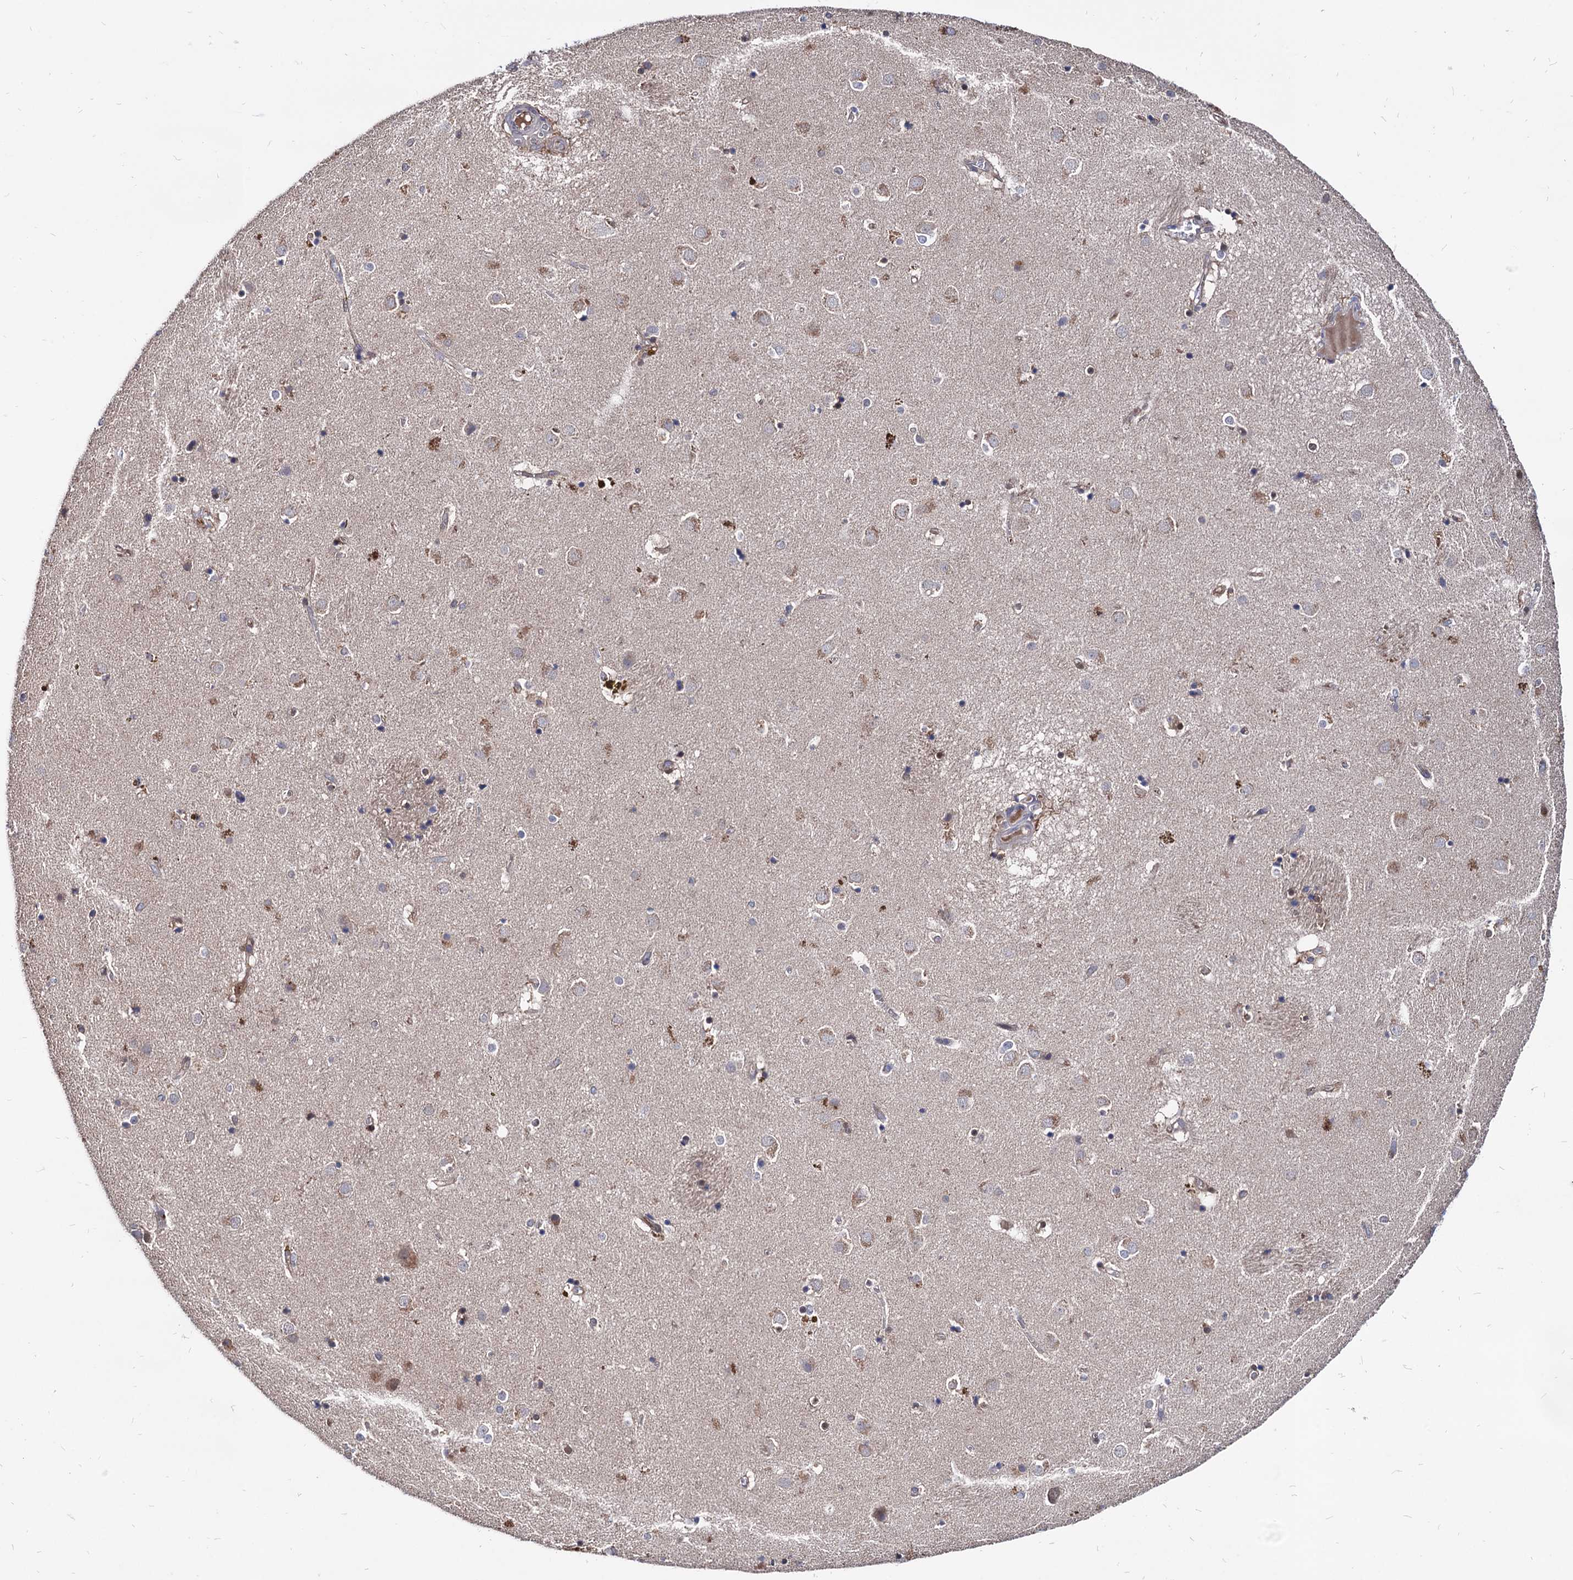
{"staining": {"intensity": "negative", "quantity": "none", "location": "none"}, "tissue": "caudate", "cell_type": "Glial cells", "image_type": "normal", "snomed": [{"axis": "morphology", "description": "Normal tissue, NOS"}, {"axis": "topography", "description": "Lateral ventricle wall"}], "caption": "This photomicrograph is of unremarkable caudate stained with IHC to label a protein in brown with the nuclei are counter-stained blue. There is no positivity in glial cells. (Immunohistochemistry (ihc), brightfield microscopy, high magnification).", "gene": "CPPED1", "patient": {"sex": "male", "age": 70}}